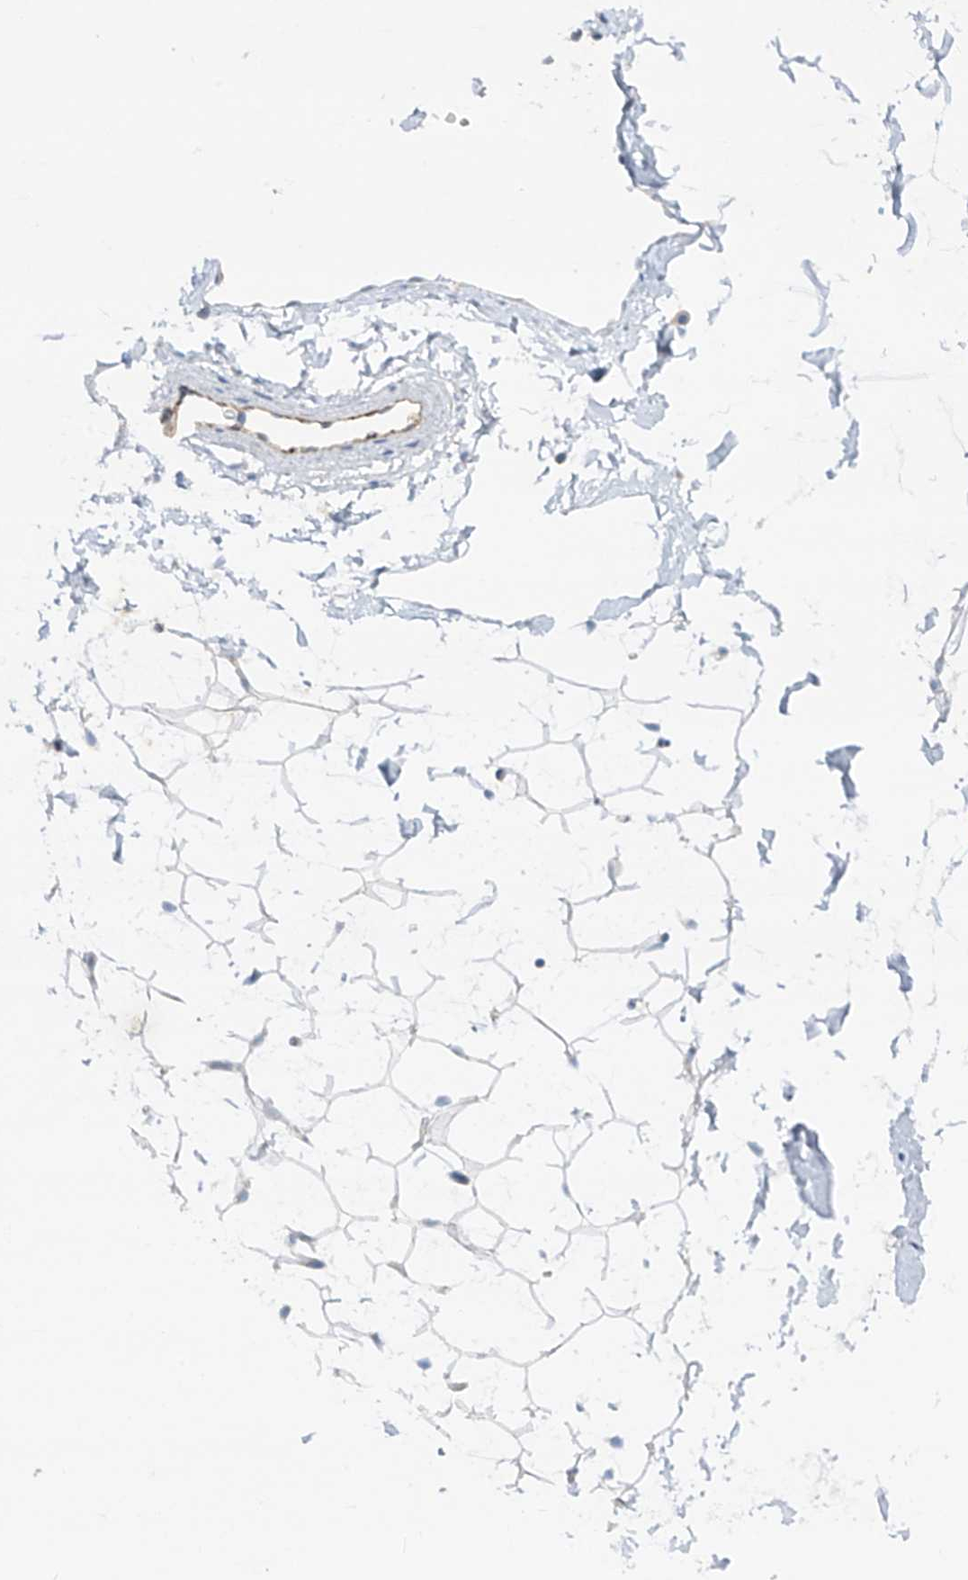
{"staining": {"intensity": "negative", "quantity": "none", "location": "none"}, "tissue": "adipose tissue", "cell_type": "Adipocytes", "image_type": "normal", "snomed": [{"axis": "morphology", "description": "Normal tissue, NOS"}, {"axis": "topography", "description": "Breast"}], "caption": "The image displays no significant staining in adipocytes of adipose tissue.", "gene": "HLA", "patient": {"sex": "female", "age": 23}}